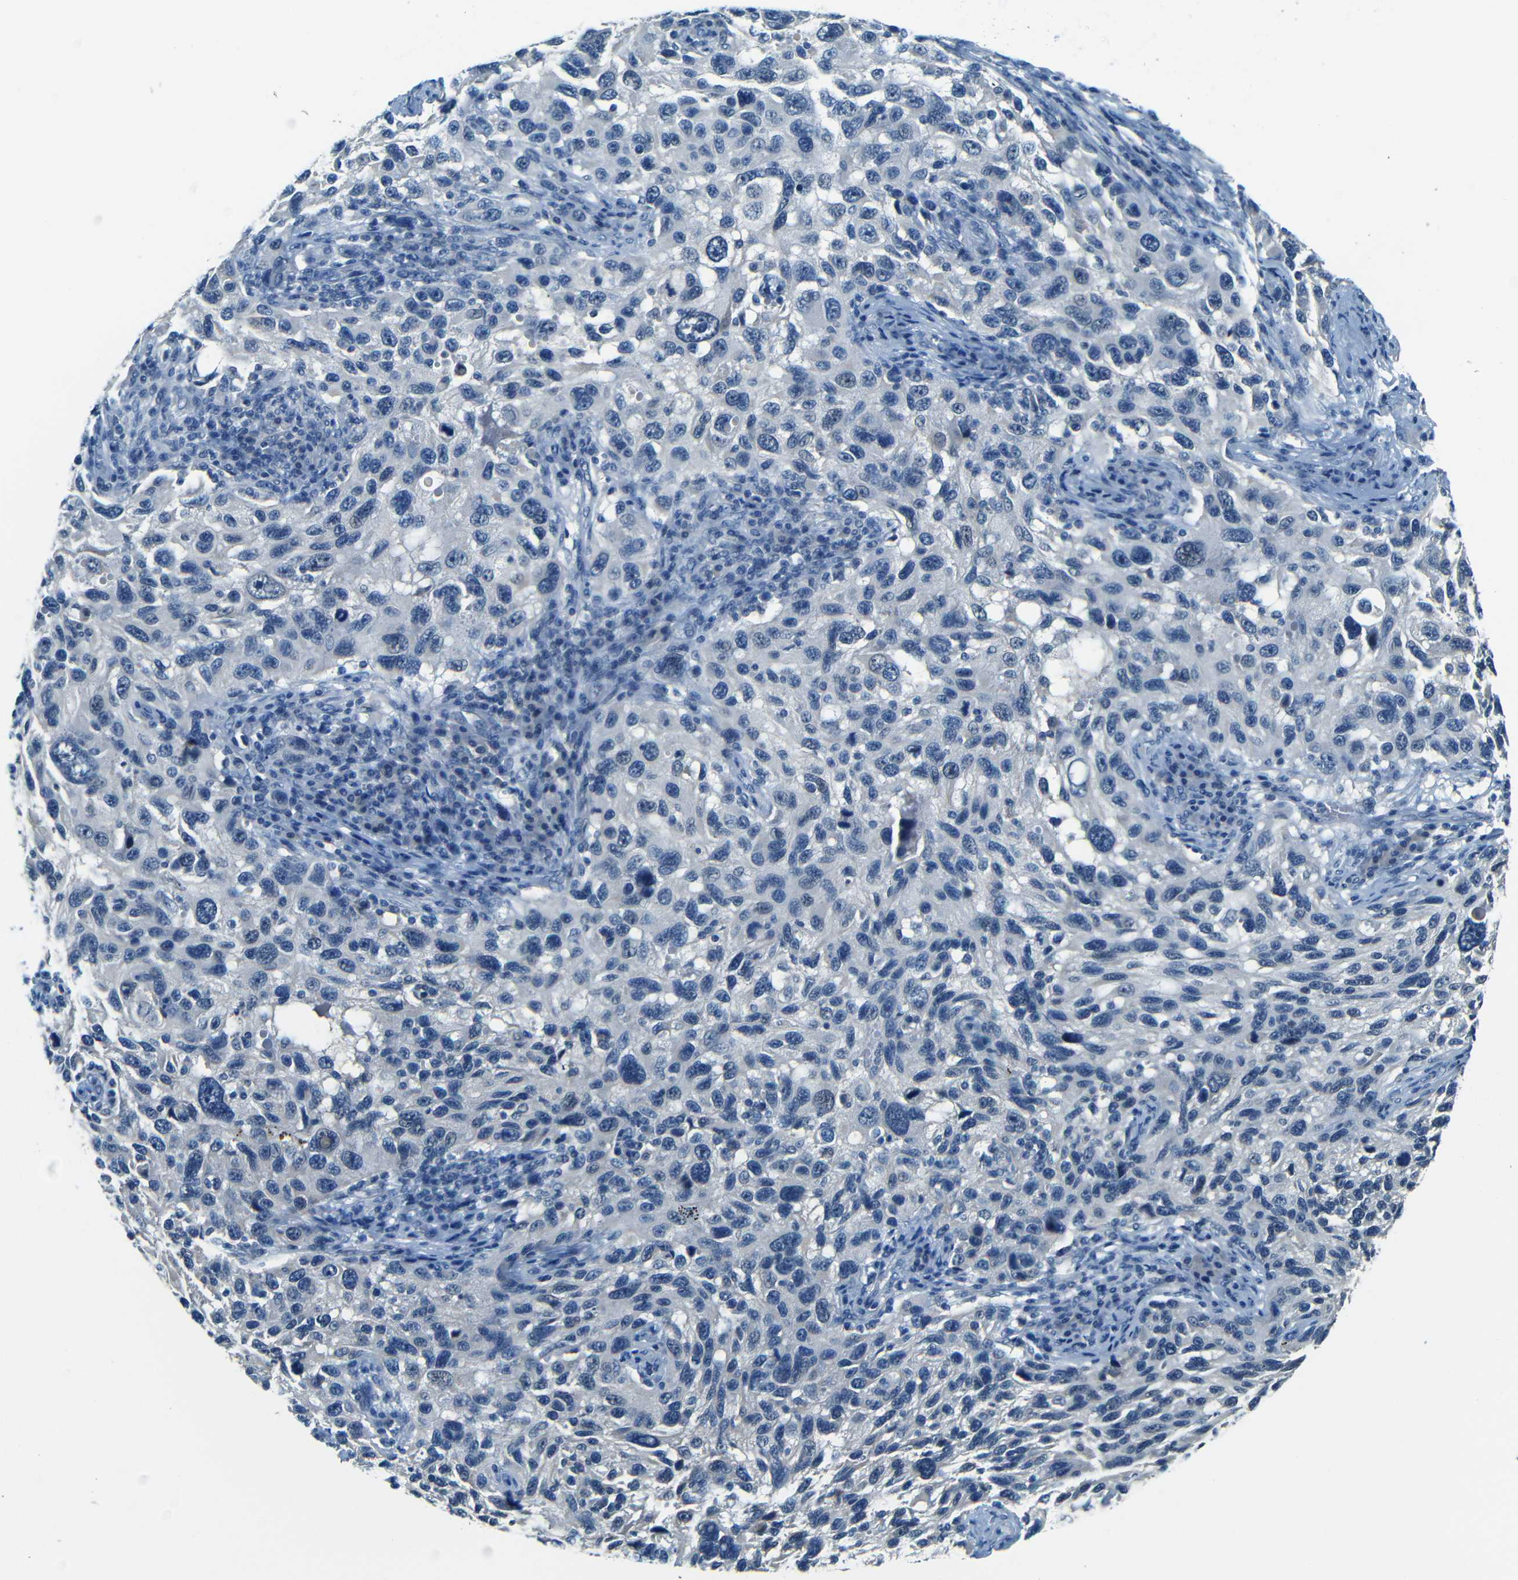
{"staining": {"intensity": "negative", "quantity": "none", "location": "none"}, "tissue": "melanoma", "cell_type": "Tumor cells", "image_type": "cancer", "snomed": [{"axis": "morphology", "description": "Malignant melanoma, NOS"}, {"axis": "topography", "description": "Skin"}], "caption": "Tumor cells show no significant expression in melanoma.", "gene": "ZMAT1", "patient": {"sex": "male", "age": 53}}